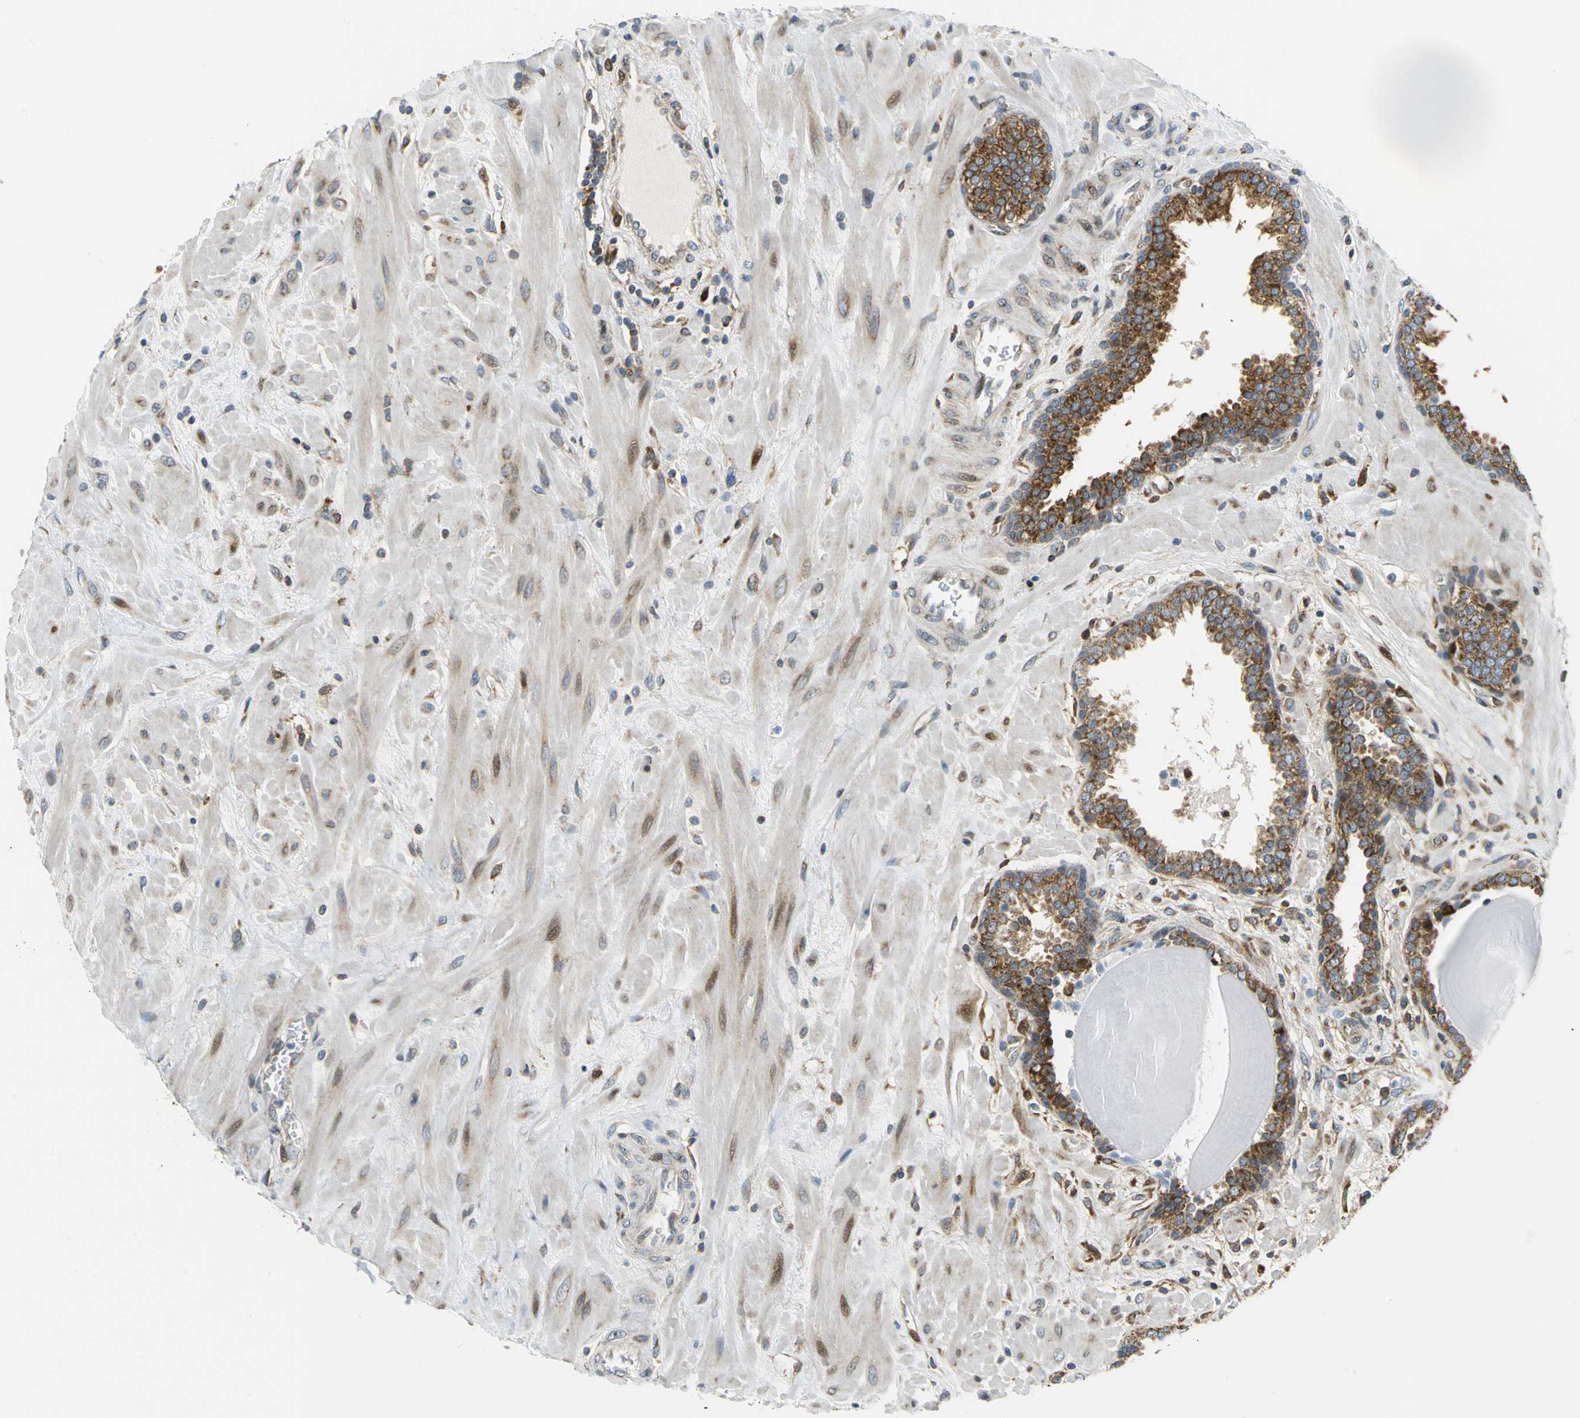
{"staining": {"intensity": "strong", "quantity": "25%-75%", "location": "cytoplasmic/membranous"}, "tissue": "prostate", "cell_type": "Glandular cells", "image_type": "normal", "snomed": [{"axis": "morphology", "description": "Normal tissue, NOS"}, {"axis": "topography", "description": "Prostate"}], "caption": "Immunohistochemical staining of benign human prostate displays strong cytoplasmic/membranous protein staining in approximately 25%-75% of glandular cells.", "gene": "YBX1", "patient": {"sex": "male", "age": 51}}